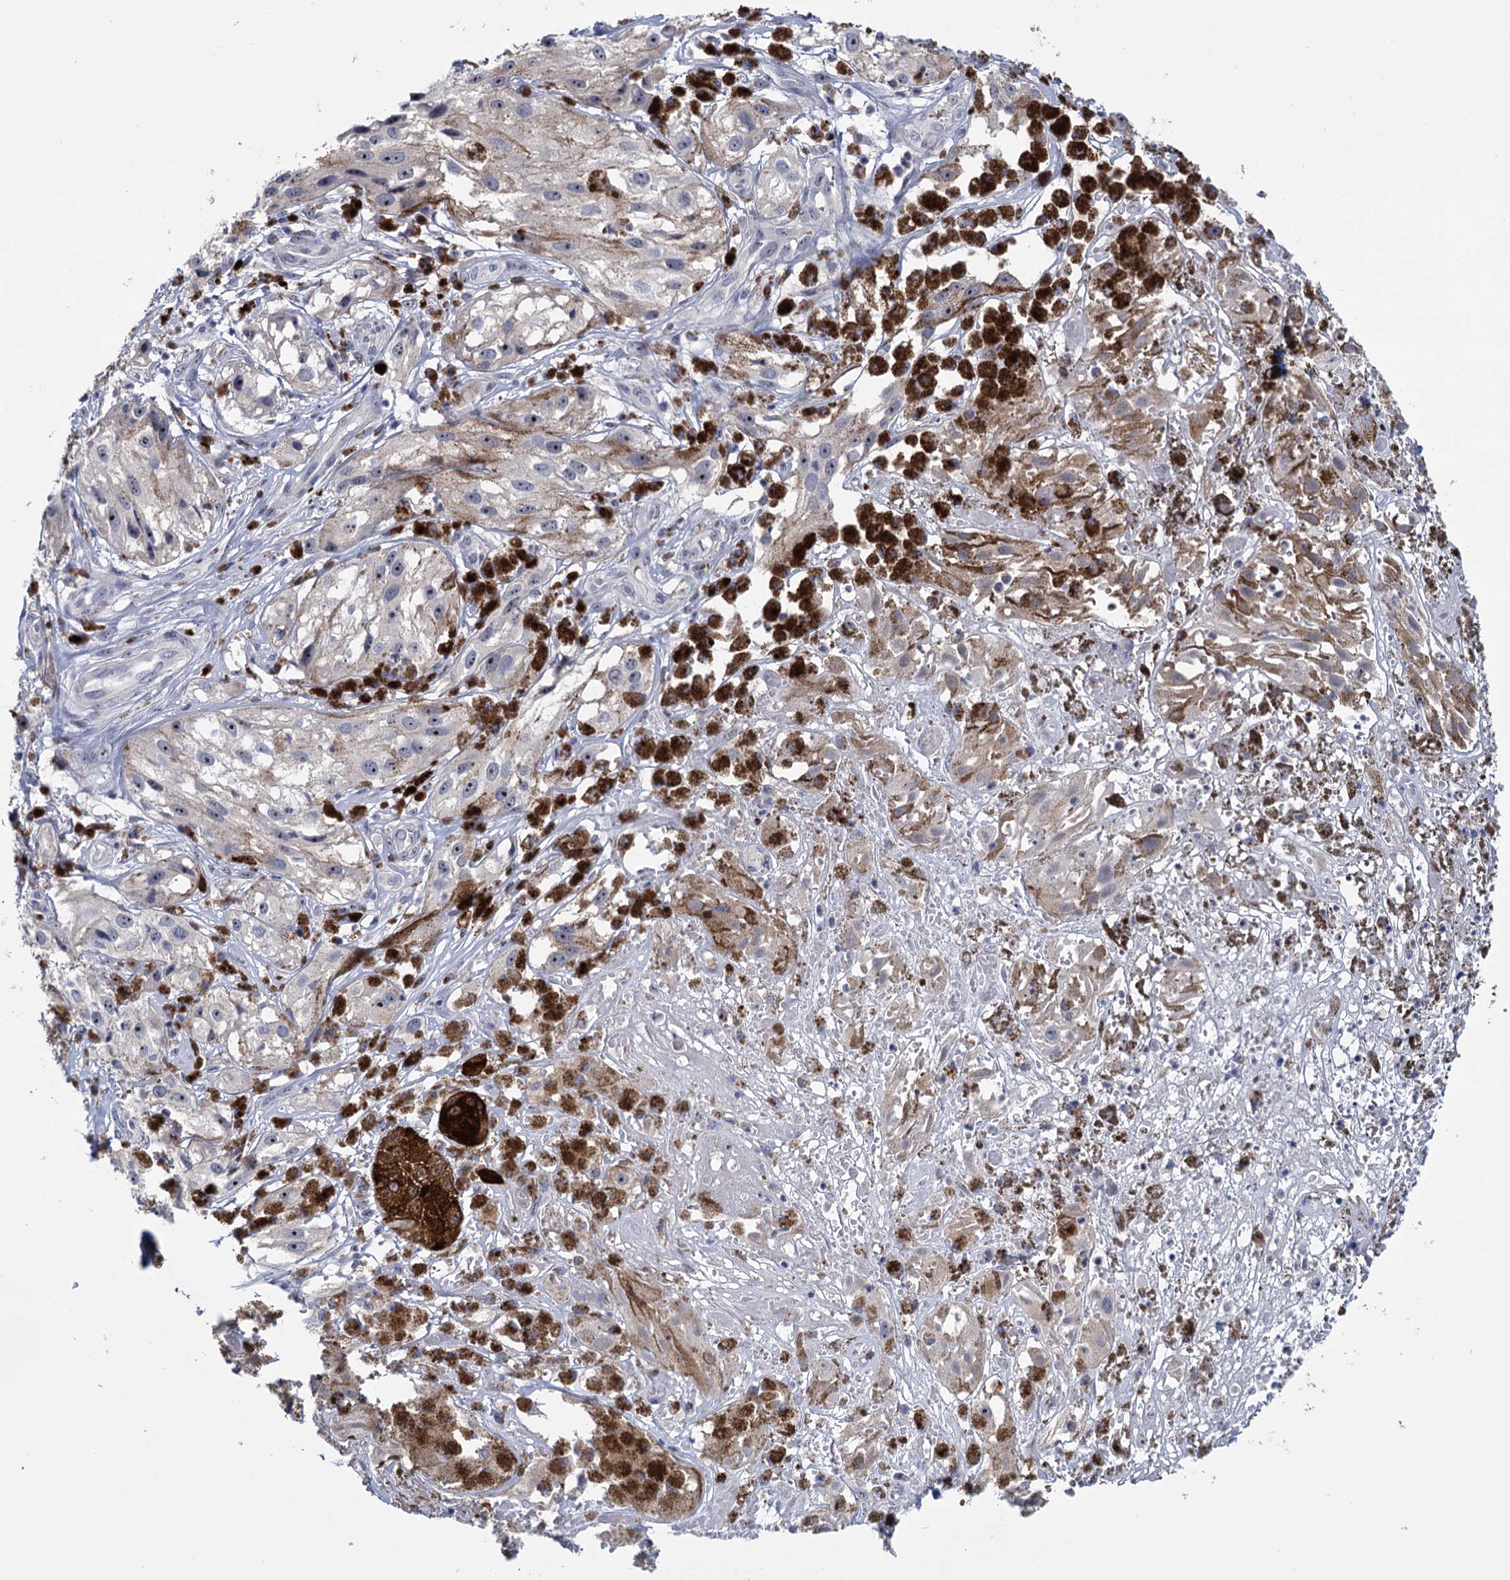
{"staining": {"intensity": "negative", "quantity": "none", "location": "none"}, "tissue": "melanoma", "cell_type": "Tumor cells", "image_type": "cancer", "snomed": [{"axis": "morphology", "description": "Malignant melanoma, NOS"}, {"axis": "topography", "description": "Skin"}], "caption": "High power microscopy photomicrograph of an IHC photomicrograph of melanoma, revealing no significant staining in tumor cells.", "gene": "SFN", "patient": {"sex": "male", "age": 88}}